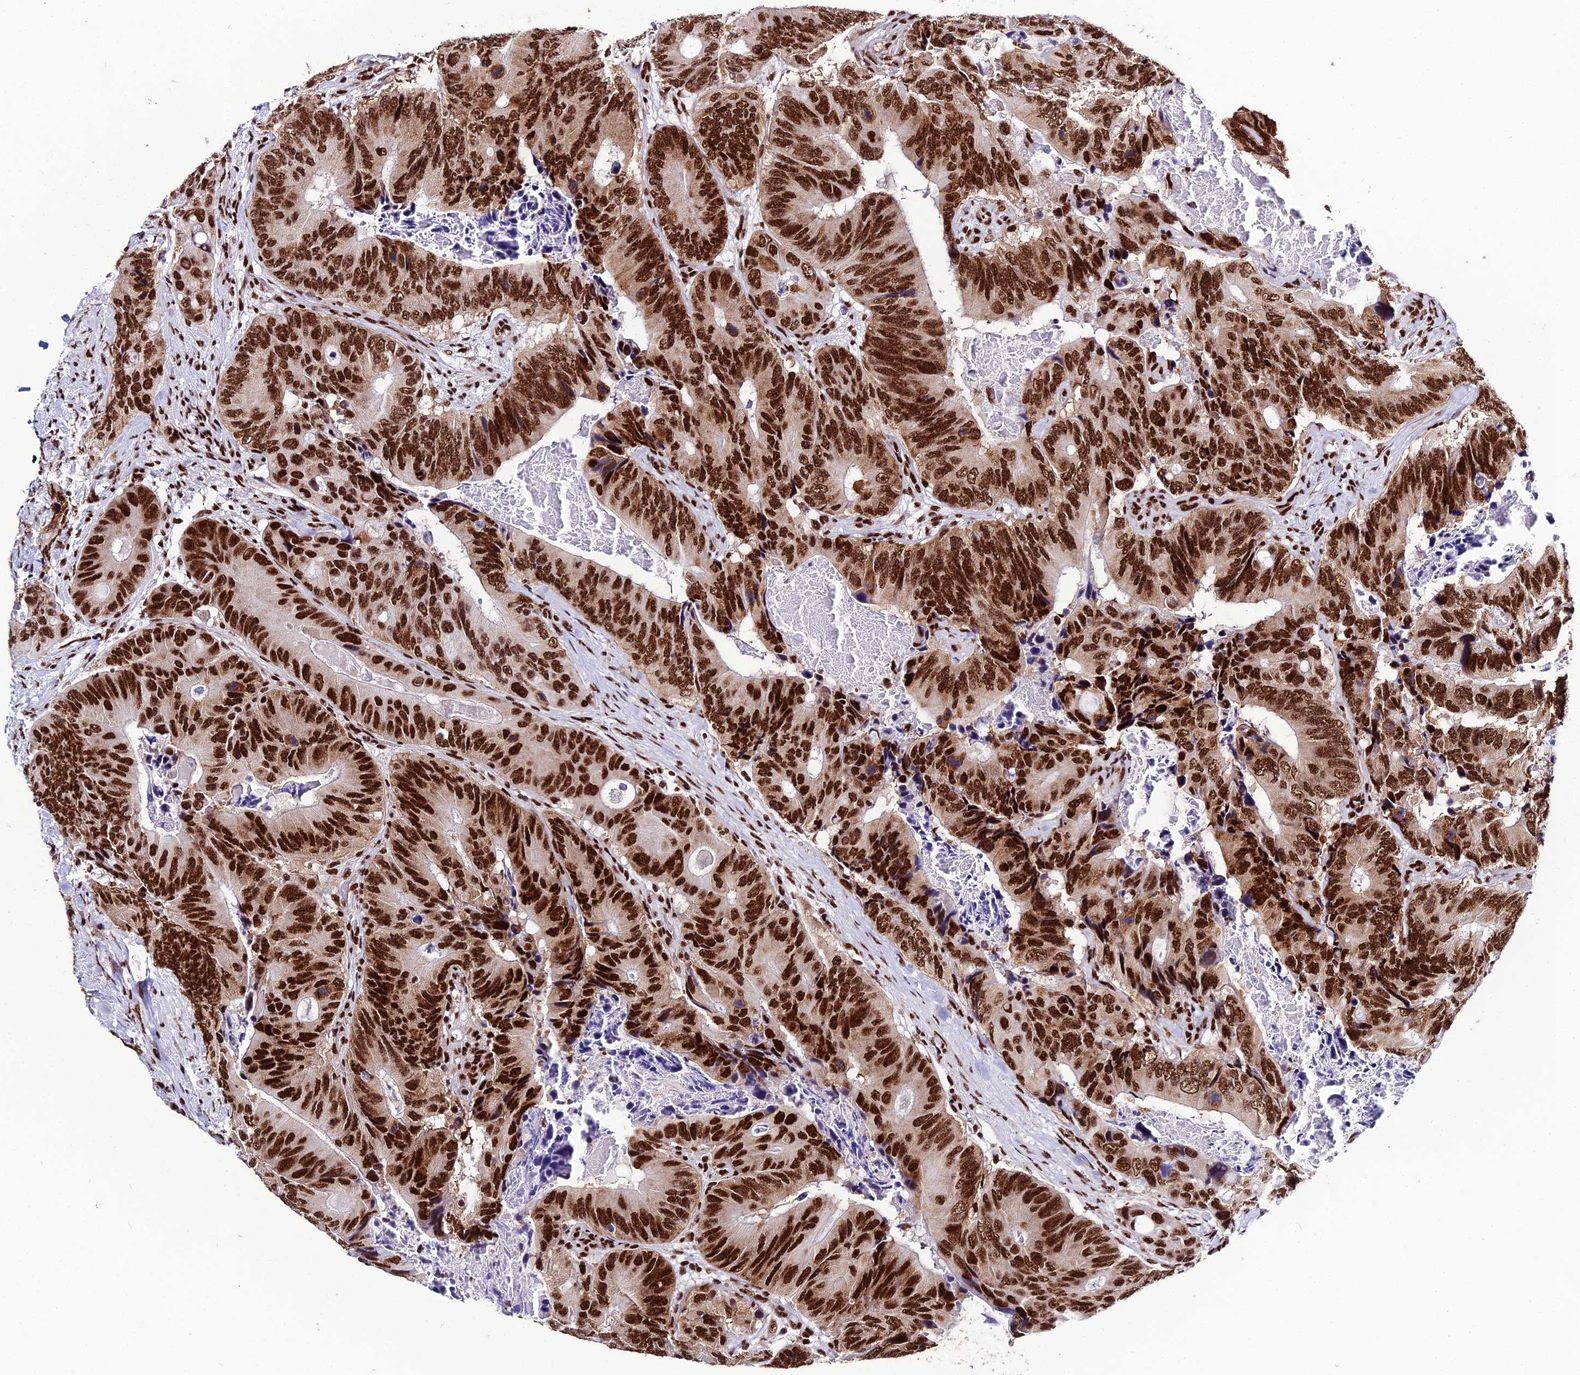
{"staining": {"intensity": "strong", "quantity": ">75%", "location": "nuclear"}, "tissue": "colorectal cancer", "cell_type": "Tumor cells", "image_type": "cancer", "snomed": [{"axis": "morphology", "description": "Adenocarcinoma, NOS"}, {"axis": "topography", "description": "Colon"}], "caption": "A brown stain labels strong nuclear positivity of a protein in human colorectal adenocarcinoma tumor cells. (Stains: DAB in brown, nuclei in blue, Microscopy: brightfield microscopy at high magnification).", "gene": "HNRNPH1", "patient": {"sex": "male", "age": 84}}